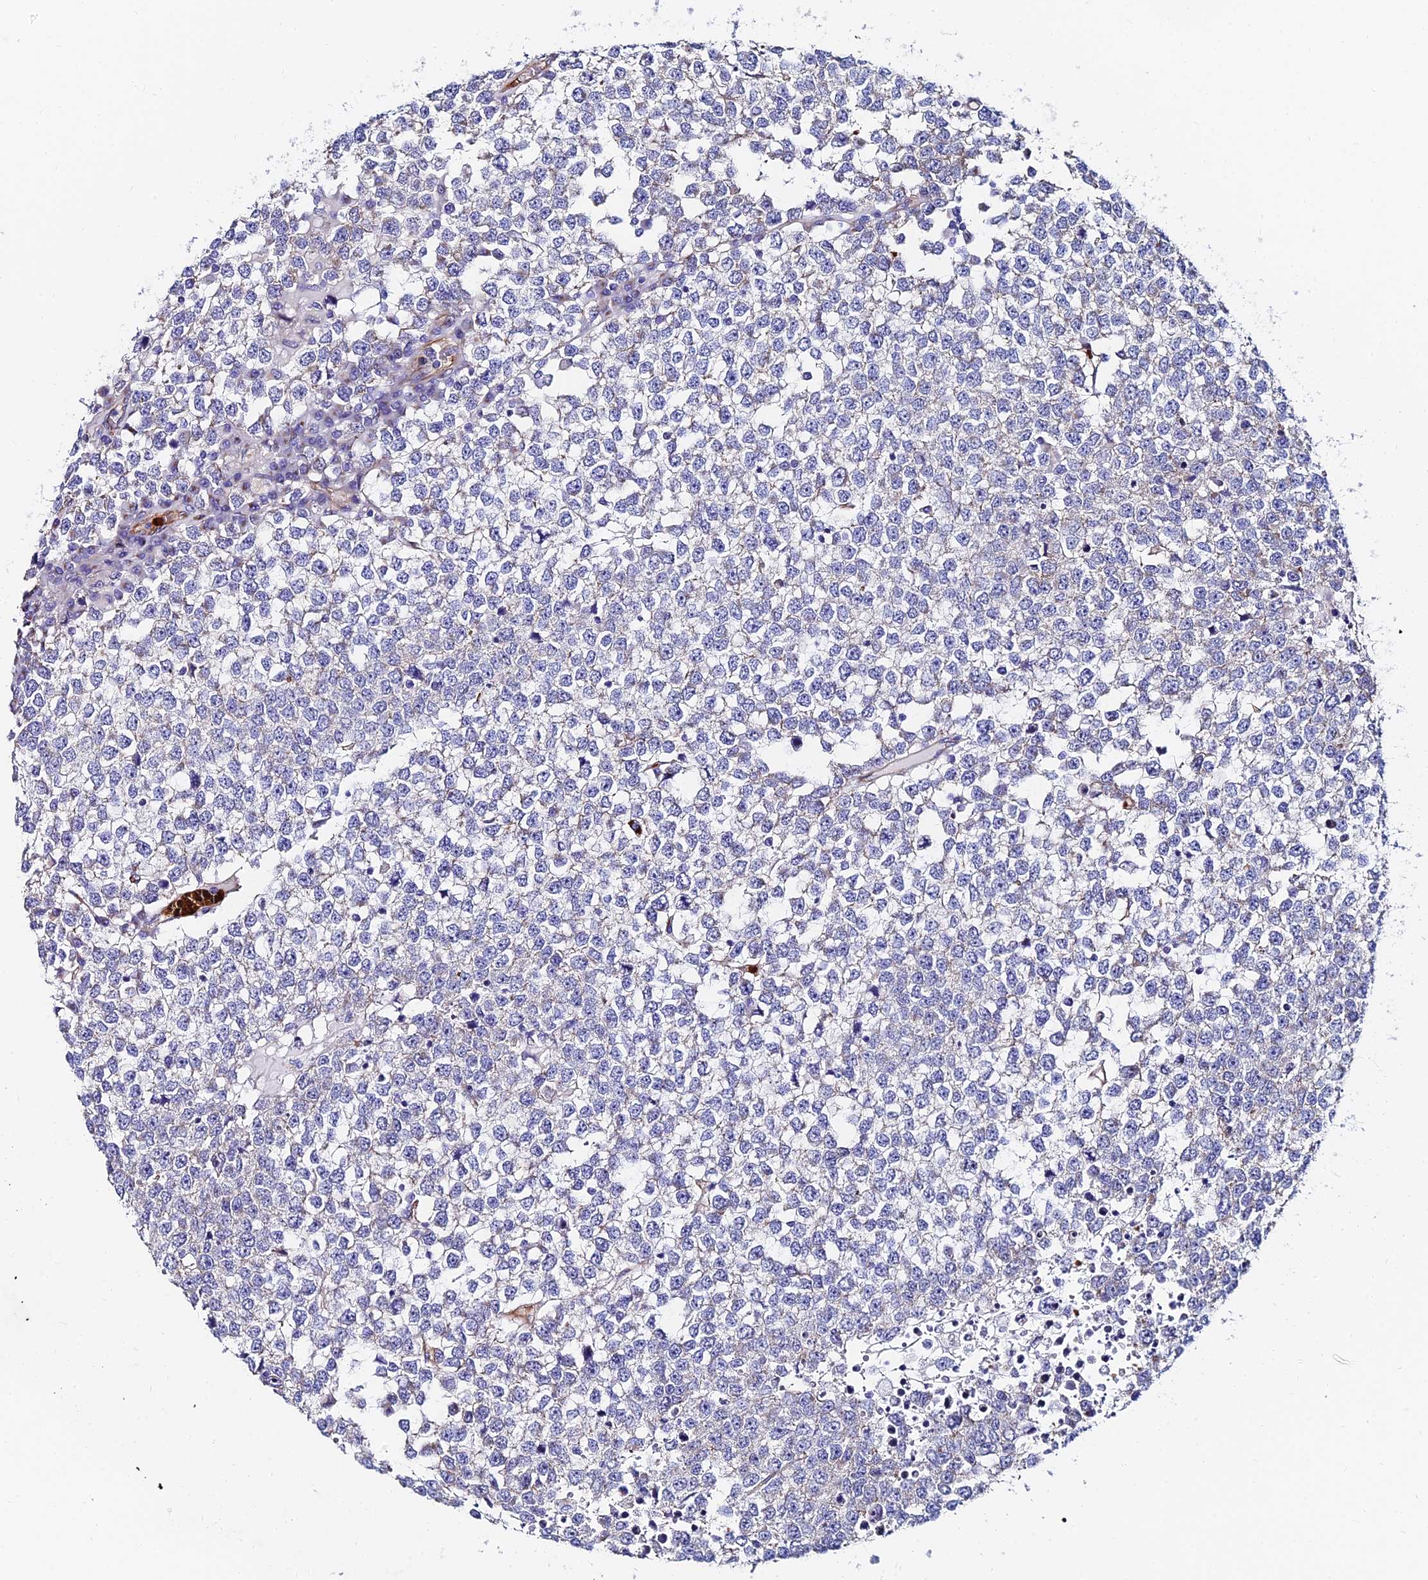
{"staining": {"intensity": "negative", "quantity": "none", "location": "none"}, "tissue": "testis cancer", "cell_type": "Tumor cells", "image_type": "cancer", "snomed": [{"axis": "morphology", "description": "Seminoma, NOS"}, {"axis": "topography", "description": "Testis"}], "caption": "Tumor cells are negative for brown protein staining in seminoma (testis).", "gene": "ADGRF3", "patient": {"sex": "male", "age": 65}}